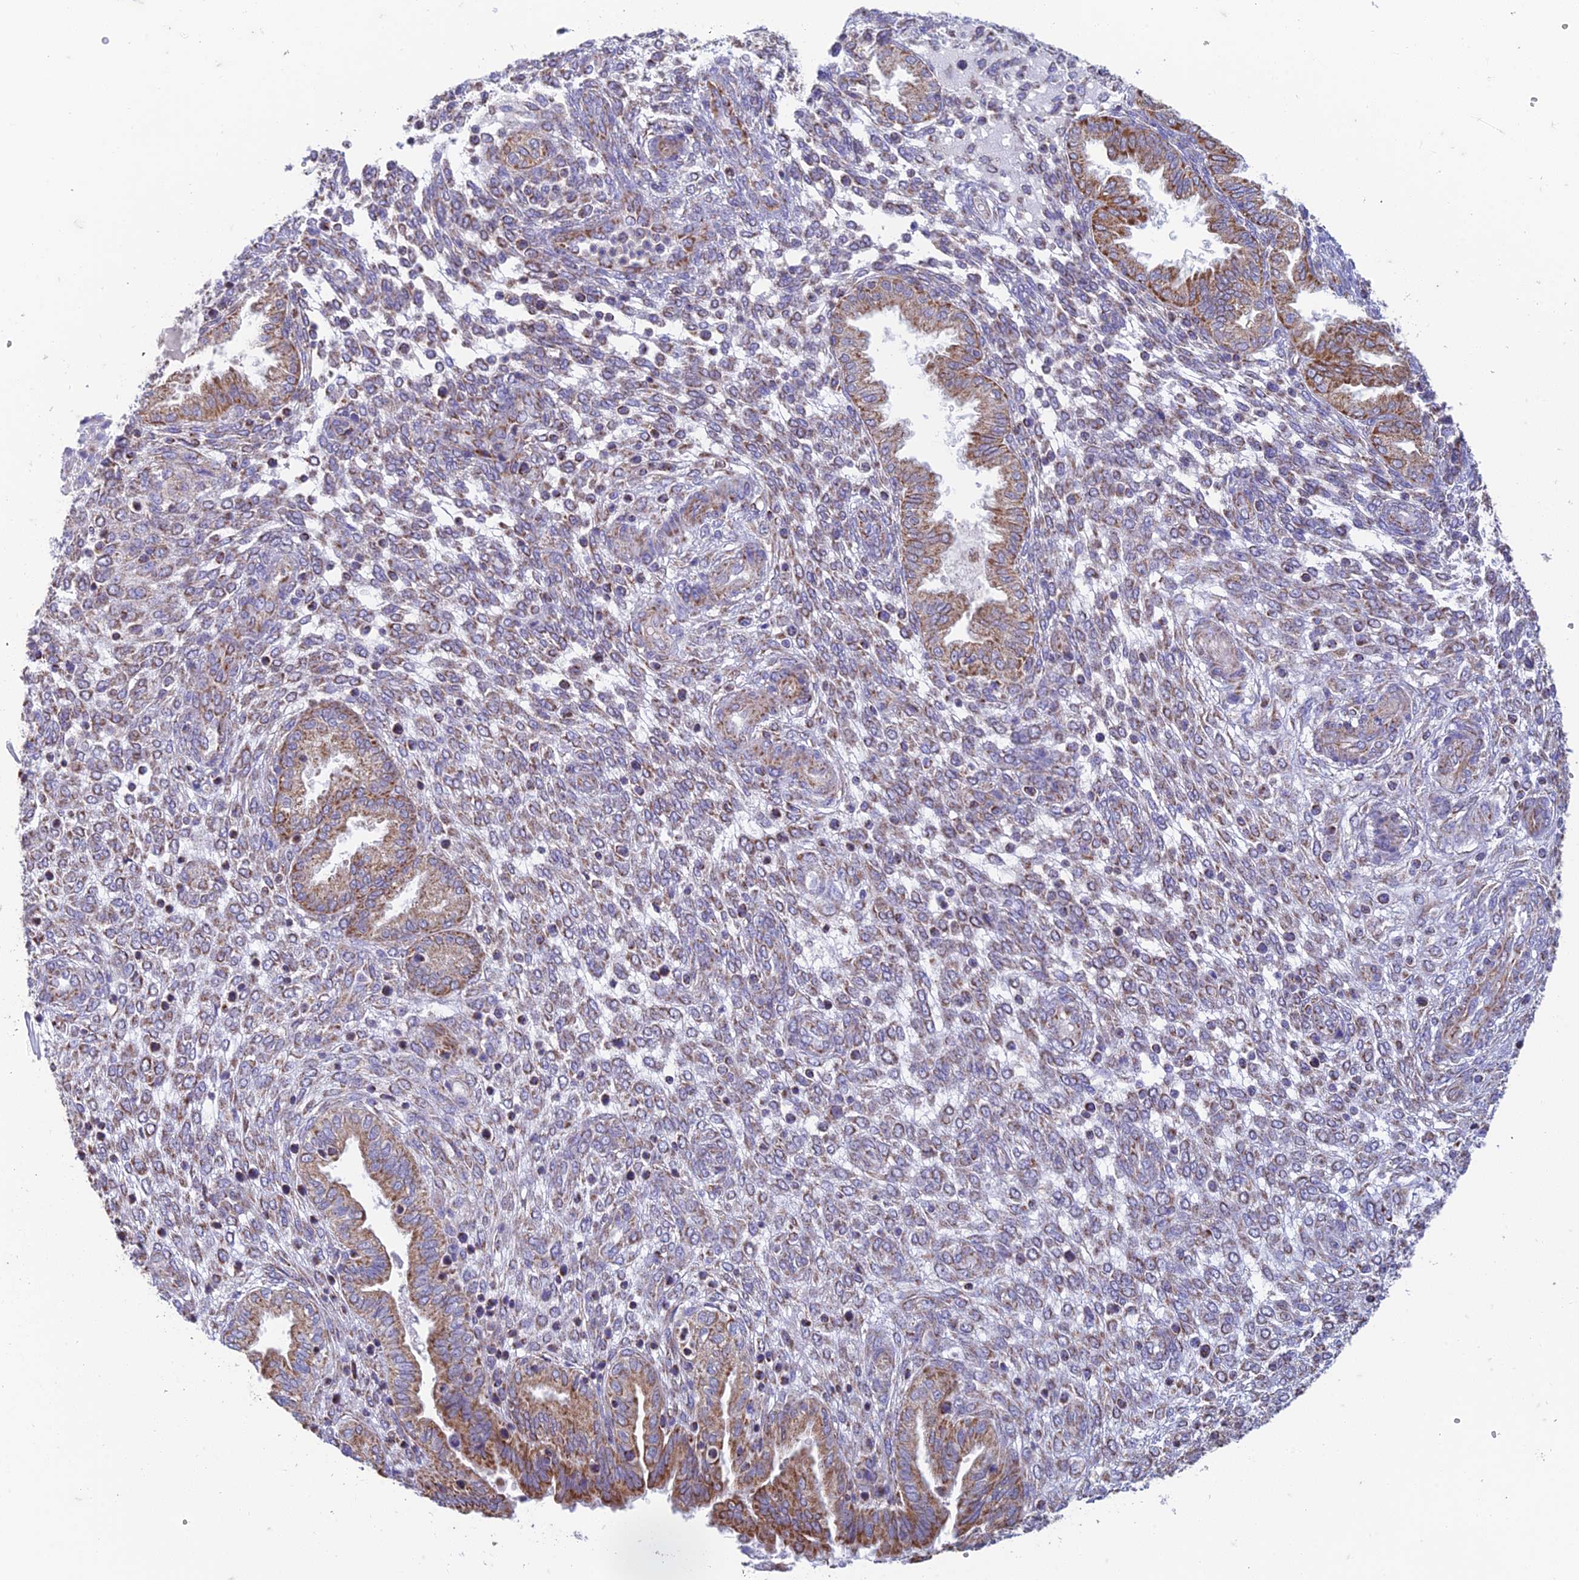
{"staining": {"intensity": "weak", "quantity": "<25%", "location": "cytoplasmic/membranous"}, "tissue": "endometrium", "cell_type": "Cells in endometrial stroma", "image_type": "normal", "snomed": [{"axis": "morphology", "description": "Normal tissue, NOS"}, {"axis": "topography", "description": "Endometrium"}], "caption": "IHC photomicrograph of benign endometrium: human endometrium stained with DAB (3,3'-diaminobenzidine) displays no significant protein expression in cells in endometrial stroma.", "gene": "ZNF181", "patient": {"sex": "female", "age": 33}}